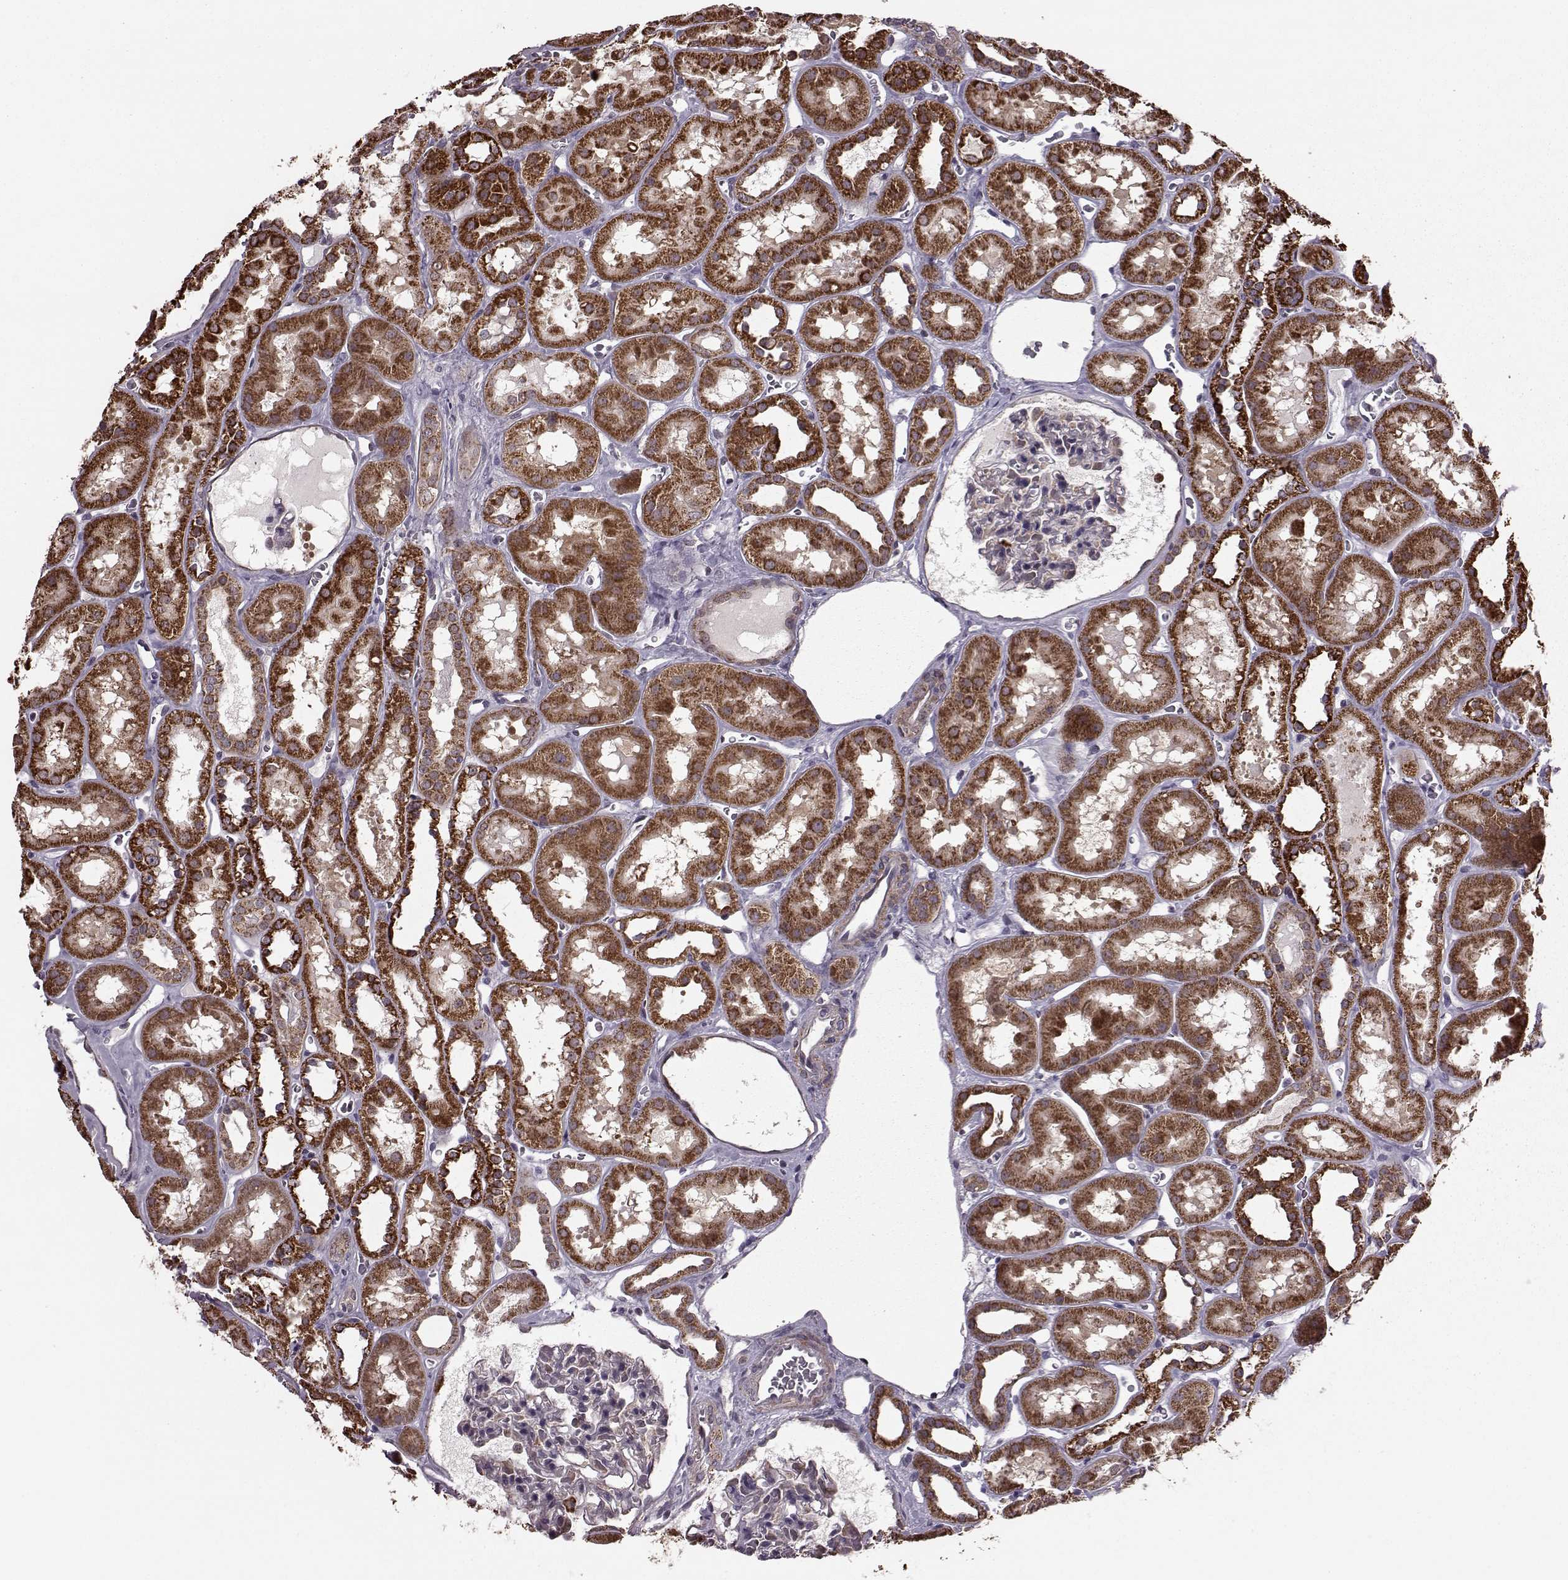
{"staining": {"intensity": "moderate", "quantity": "<25%", "location": "cytoplasmic/membranous"}, "tissue": "kidney", "cell_type": "Cells in glomeruli", "image_type": "normal", "snomed": [{"axis": "morphology", "description": "Normal tissue, NOS"}, {"axis": "topography", "description": "Kidney"}], "caption": "Immunohistochemical staining of benign kidney shows <25% levels of moderate cytoplasmic/membranous protein staining in approximately <25% of cells in glomeruli.", "gene": "PUDP", "patient": {"sex": "female", "age": 41}}